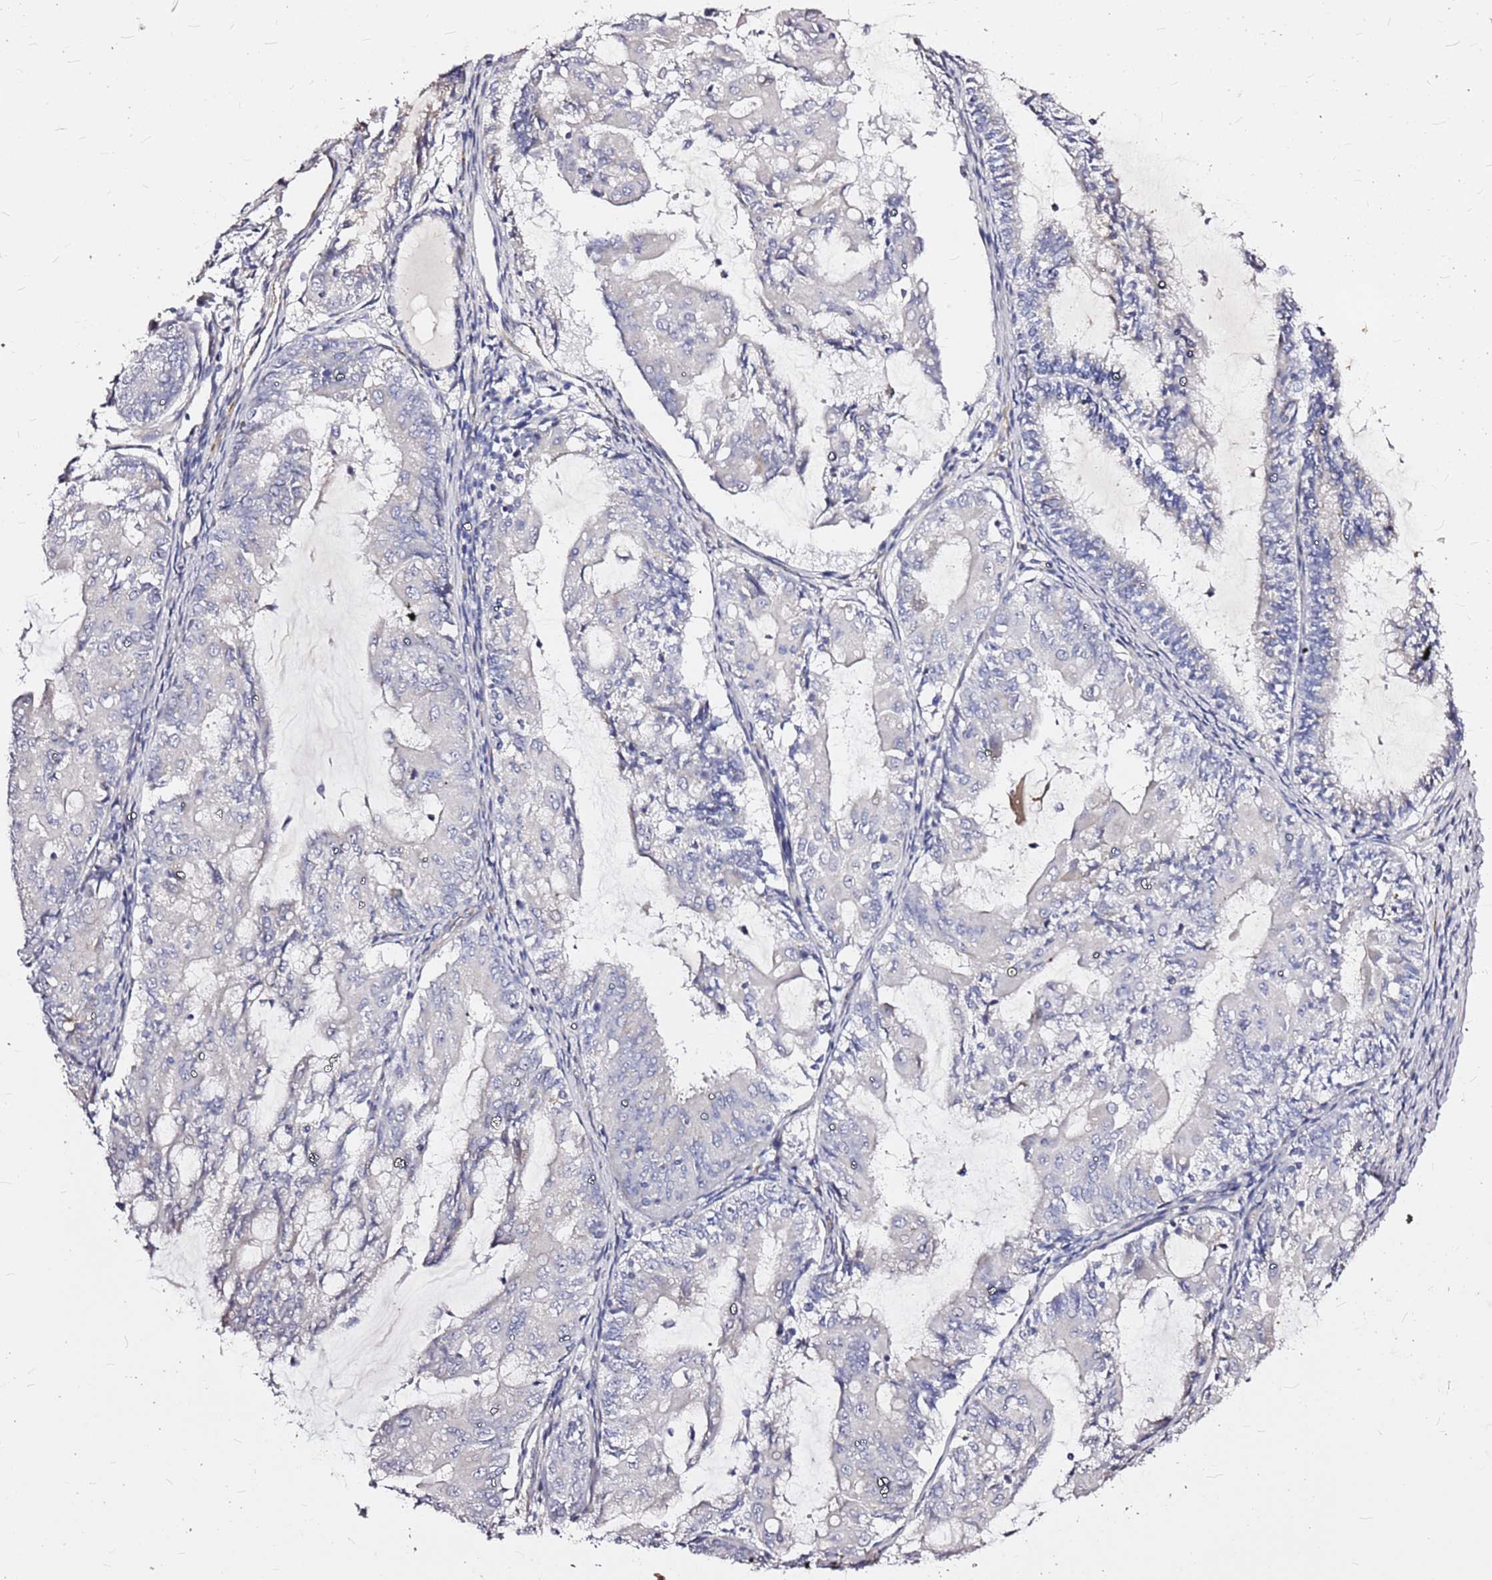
{"staining": {"intensity": "negative", "quantity": "none", "location": "none"}, "tissue": "endometrial cancer", "cell_type": "Tumor cells", "image_type": "cancer", "snomed": [{"axis": "morphology", "description": "Adenocarcinoma, NOS"}, {"axis": "topography", "description": "Endometrium"}], "caption": "Tumor cells are negative for brown protein staining in adenocarcinoma (endometrial). (DAB (3,3'-diaminobenzidine) IHC, high magnification).", "gene": "CASD1", "patient": {"sex": "female", "age": 81}}